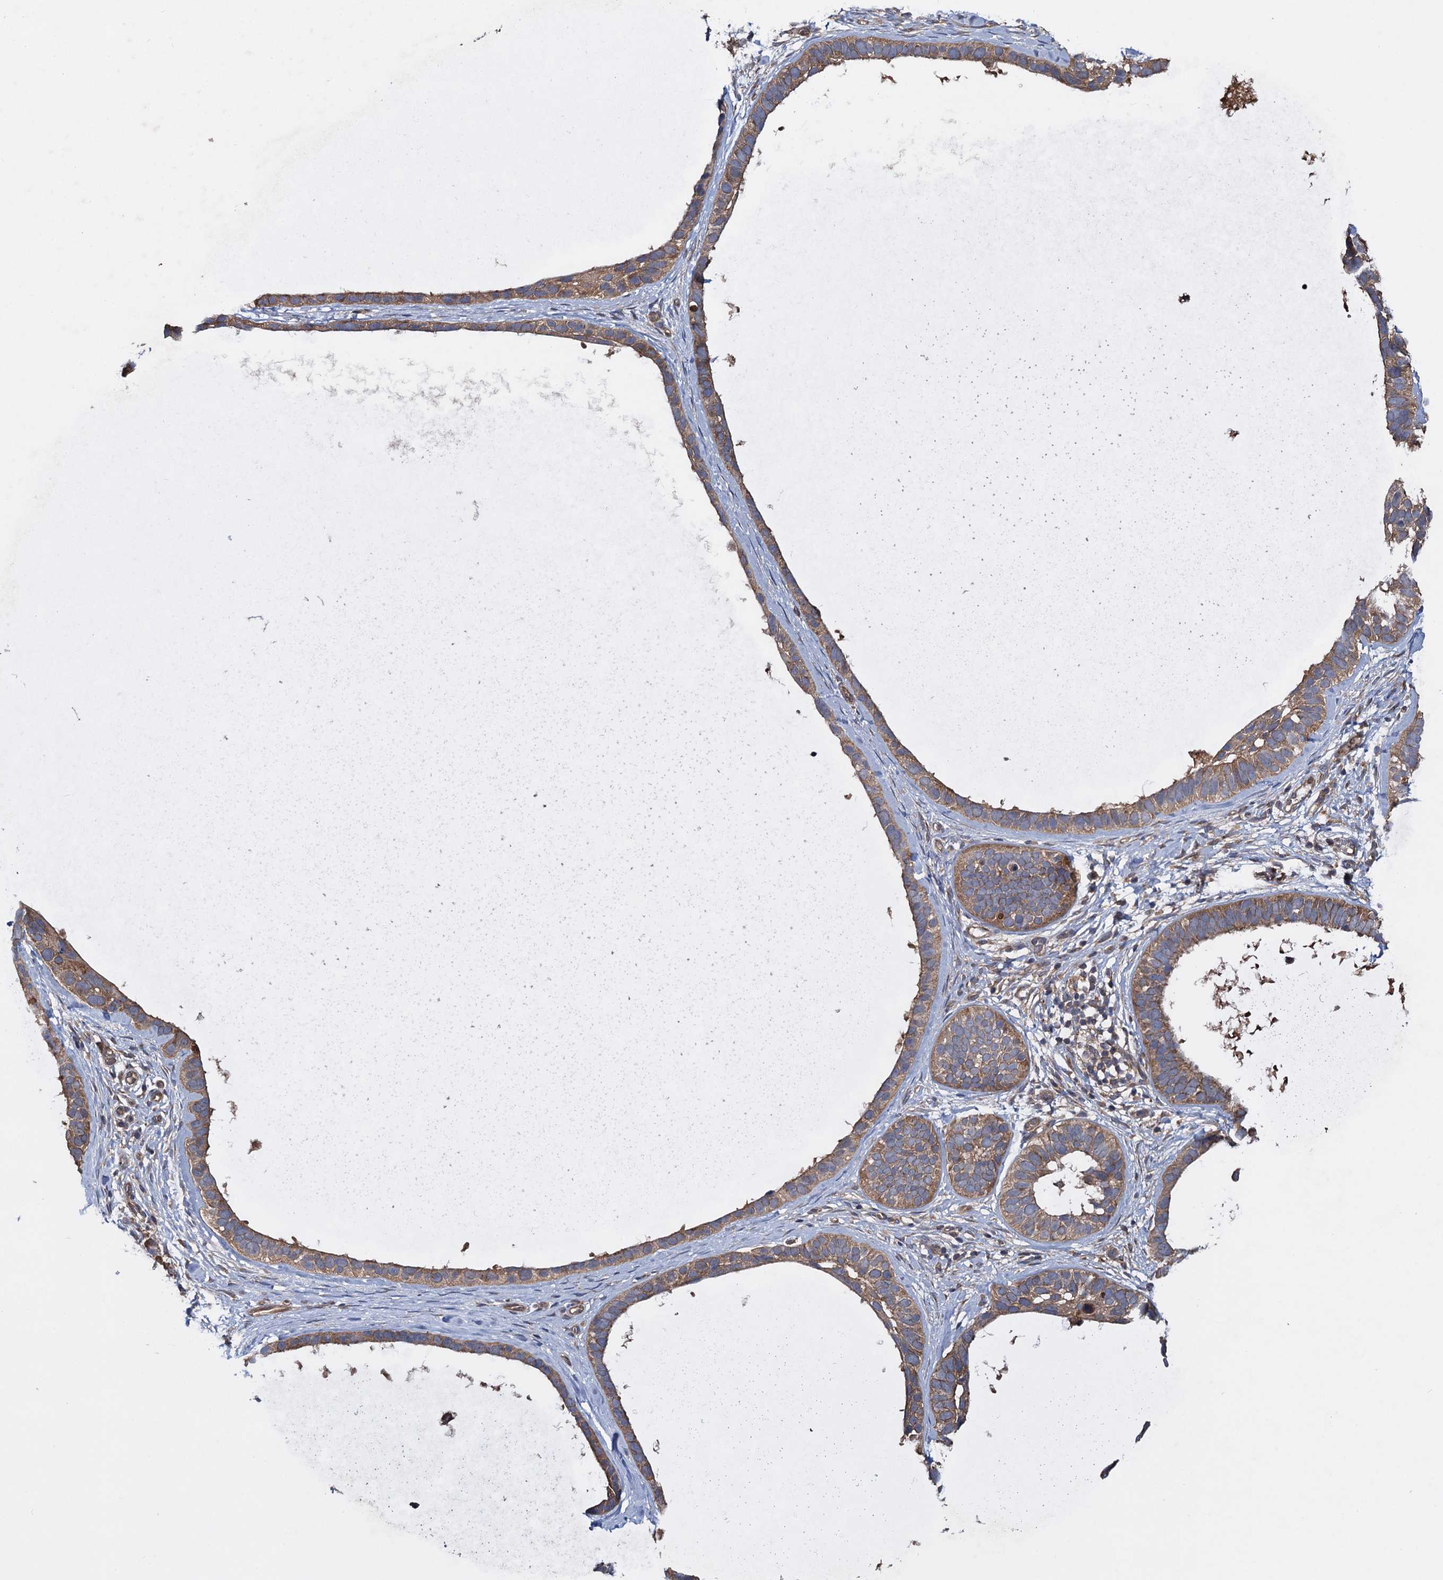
{"staining": {"intensity": "moderate", "quantity": ">75%", "location": "cytoplasmic/membranous"}, "tissue": "skin cancer", "cell_type": "Tumor cells", "image_type": "cancer", "snomed": [{"axis": "morphology", "description": "Basal cell carcinoma"}, {"axis": "topography", "description": "Skin"}], "caption": "Immunohistochemistry (IHC) staining of skin cancer (basal cell carcinoma), which demonstrates medium levels of moderate cytoplasmic/membranous expression in approximately >75% of tumor cells indicating moderate cytoplasmic/membranous protein expression. The staining was performed using DAB (3,3'-diaminobenzidine) (brown) for protein detection and nuclei were counterstained in hematoxylin (blue).", "gene": "HAUS1", "patient": {"sex": "male", "age": 62}}